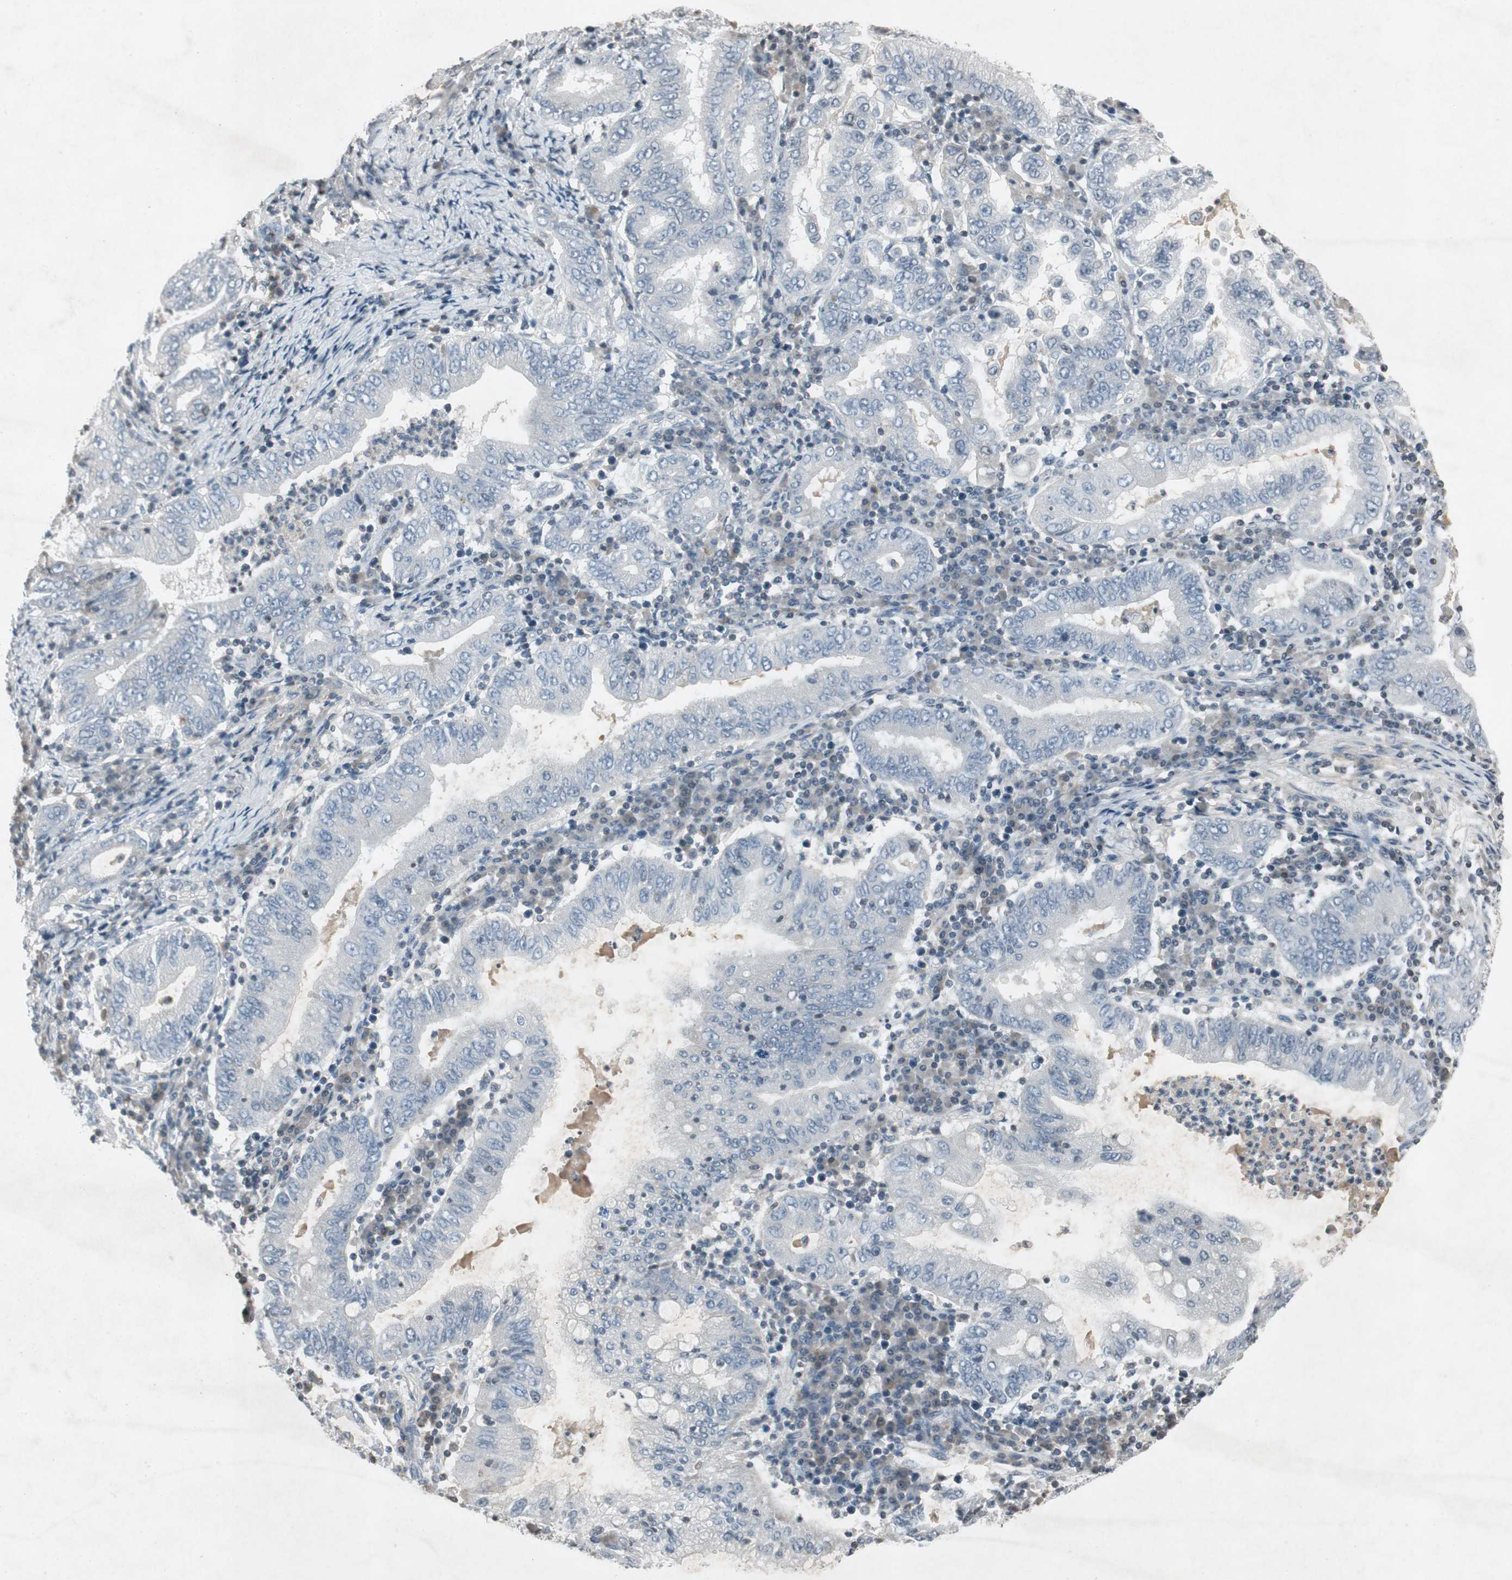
{"staining": {"intensity": "negative", "quantity": "none", "location": "none"}, "tissue": "stomach cancer", "cell_type": "Tumor cells", "image_type": "cancer", "snomed": [{"axis": "morphology", "description": "Normal tissue, NOS"}, {"axis": "morphology", "description": "Adenocarcinoma, NOS"}, {"axis": "topography", "description": "Esophagus"}, {"axis": "topography", "description": "Stomach, upper"}, {"axis": "topography", "description": "Peripheral nerve tissue"}], "caption": "Immunohistochemical staining of stomach cancer reveals no significant staining in tumor cells.", "gene": "ARG2", "patient": {"sex": "male", "age": 62}}